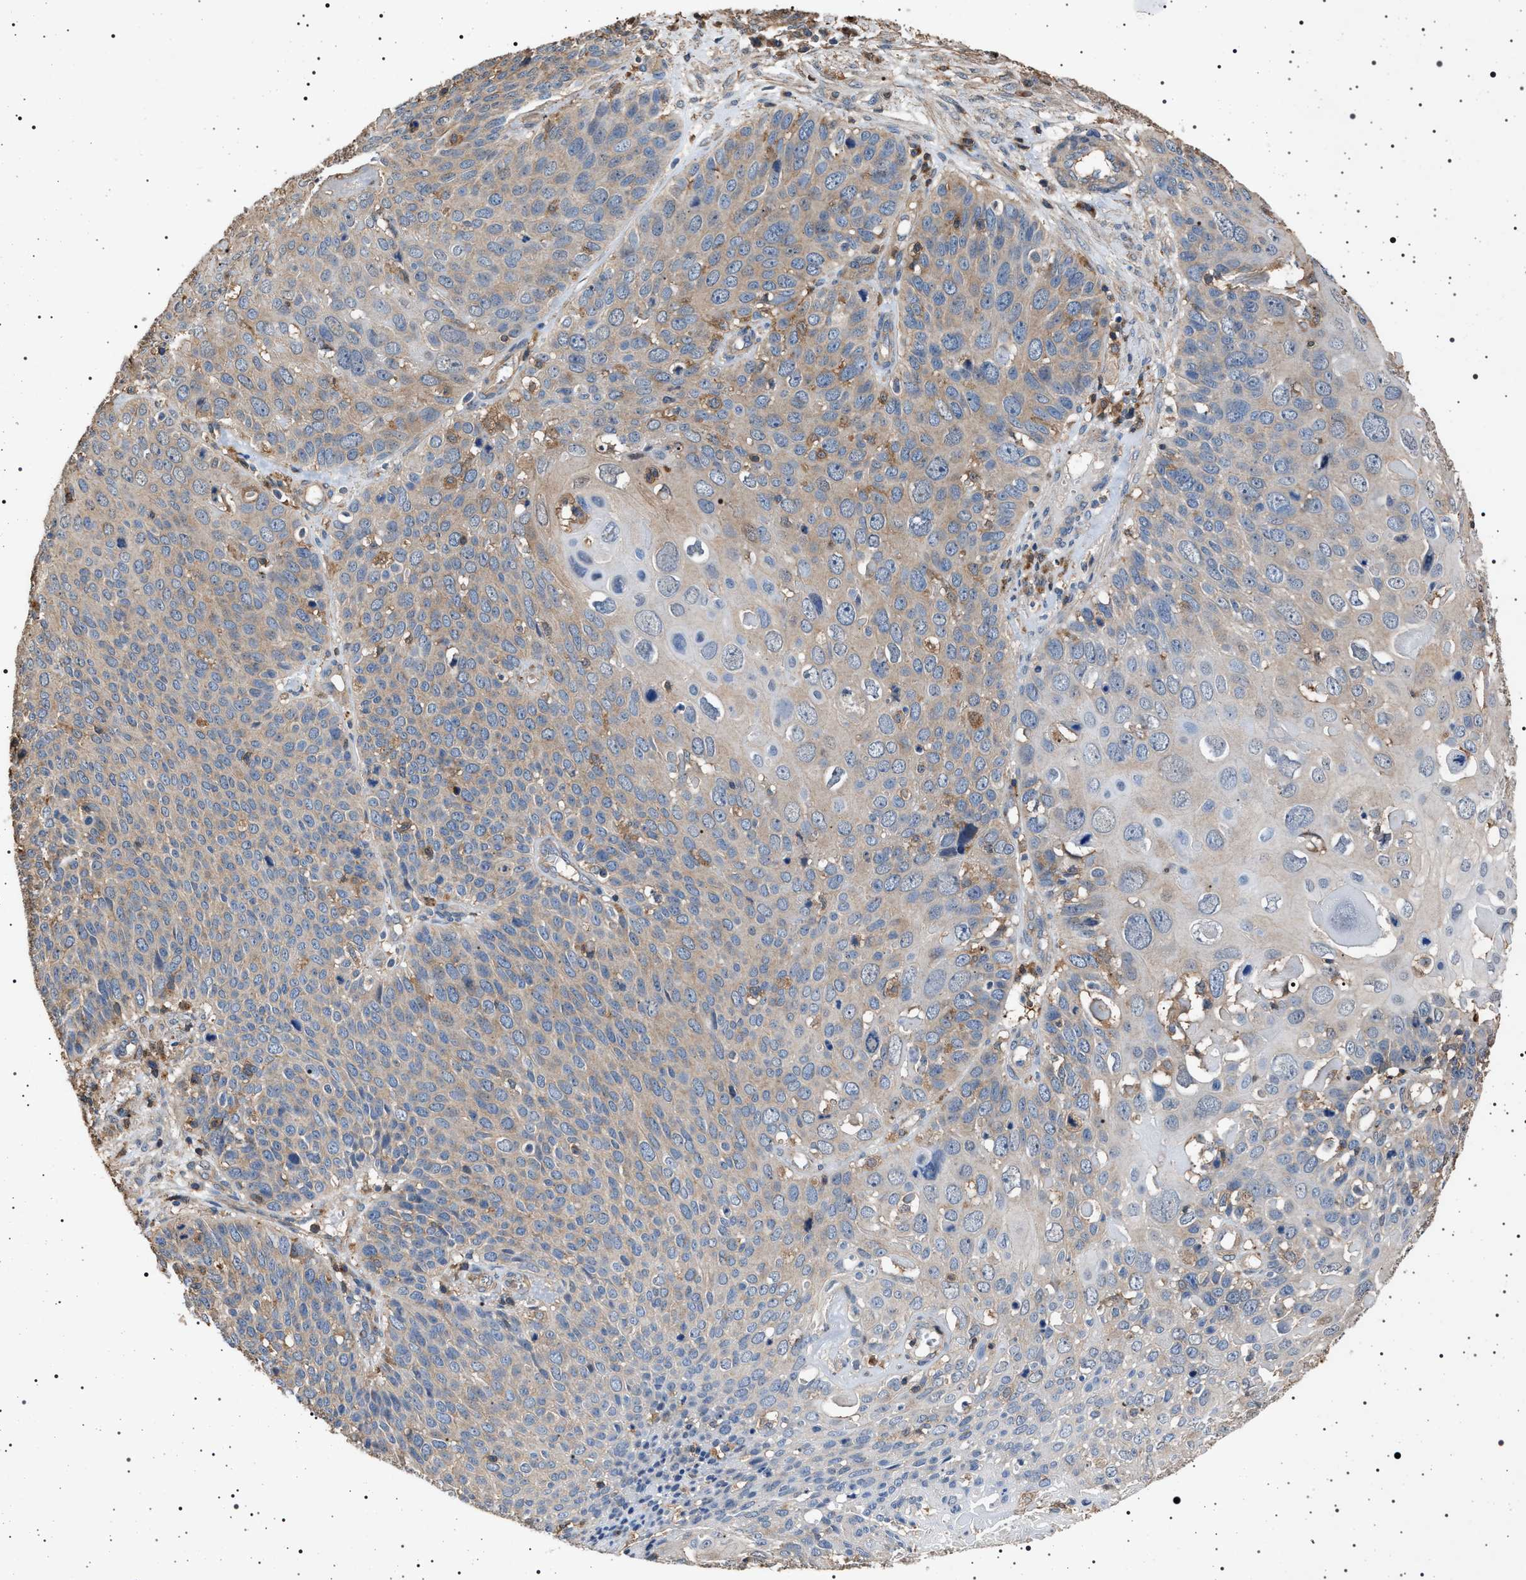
{"staining": {"intensity": "weak", "quantity": "<25%", "location": "cytoplasmic/membranous"}, "tissue": "cervical cancer", "cell_type": "Tumor cells", "image_type": "cancer", "snomed": [{"axis": "morphology", "description": "Squamous cell carcinoma, NOS"}, {"axis": "topography", "description": "Cervix"}], "caption": "IHC photomicrograph of human cervical squamous cell carcinoma stained for a protein (brown), which displays no positivity in tumor cells.", "gene": "SMAP2", "patient": {"sex": "female", "age": 74}}